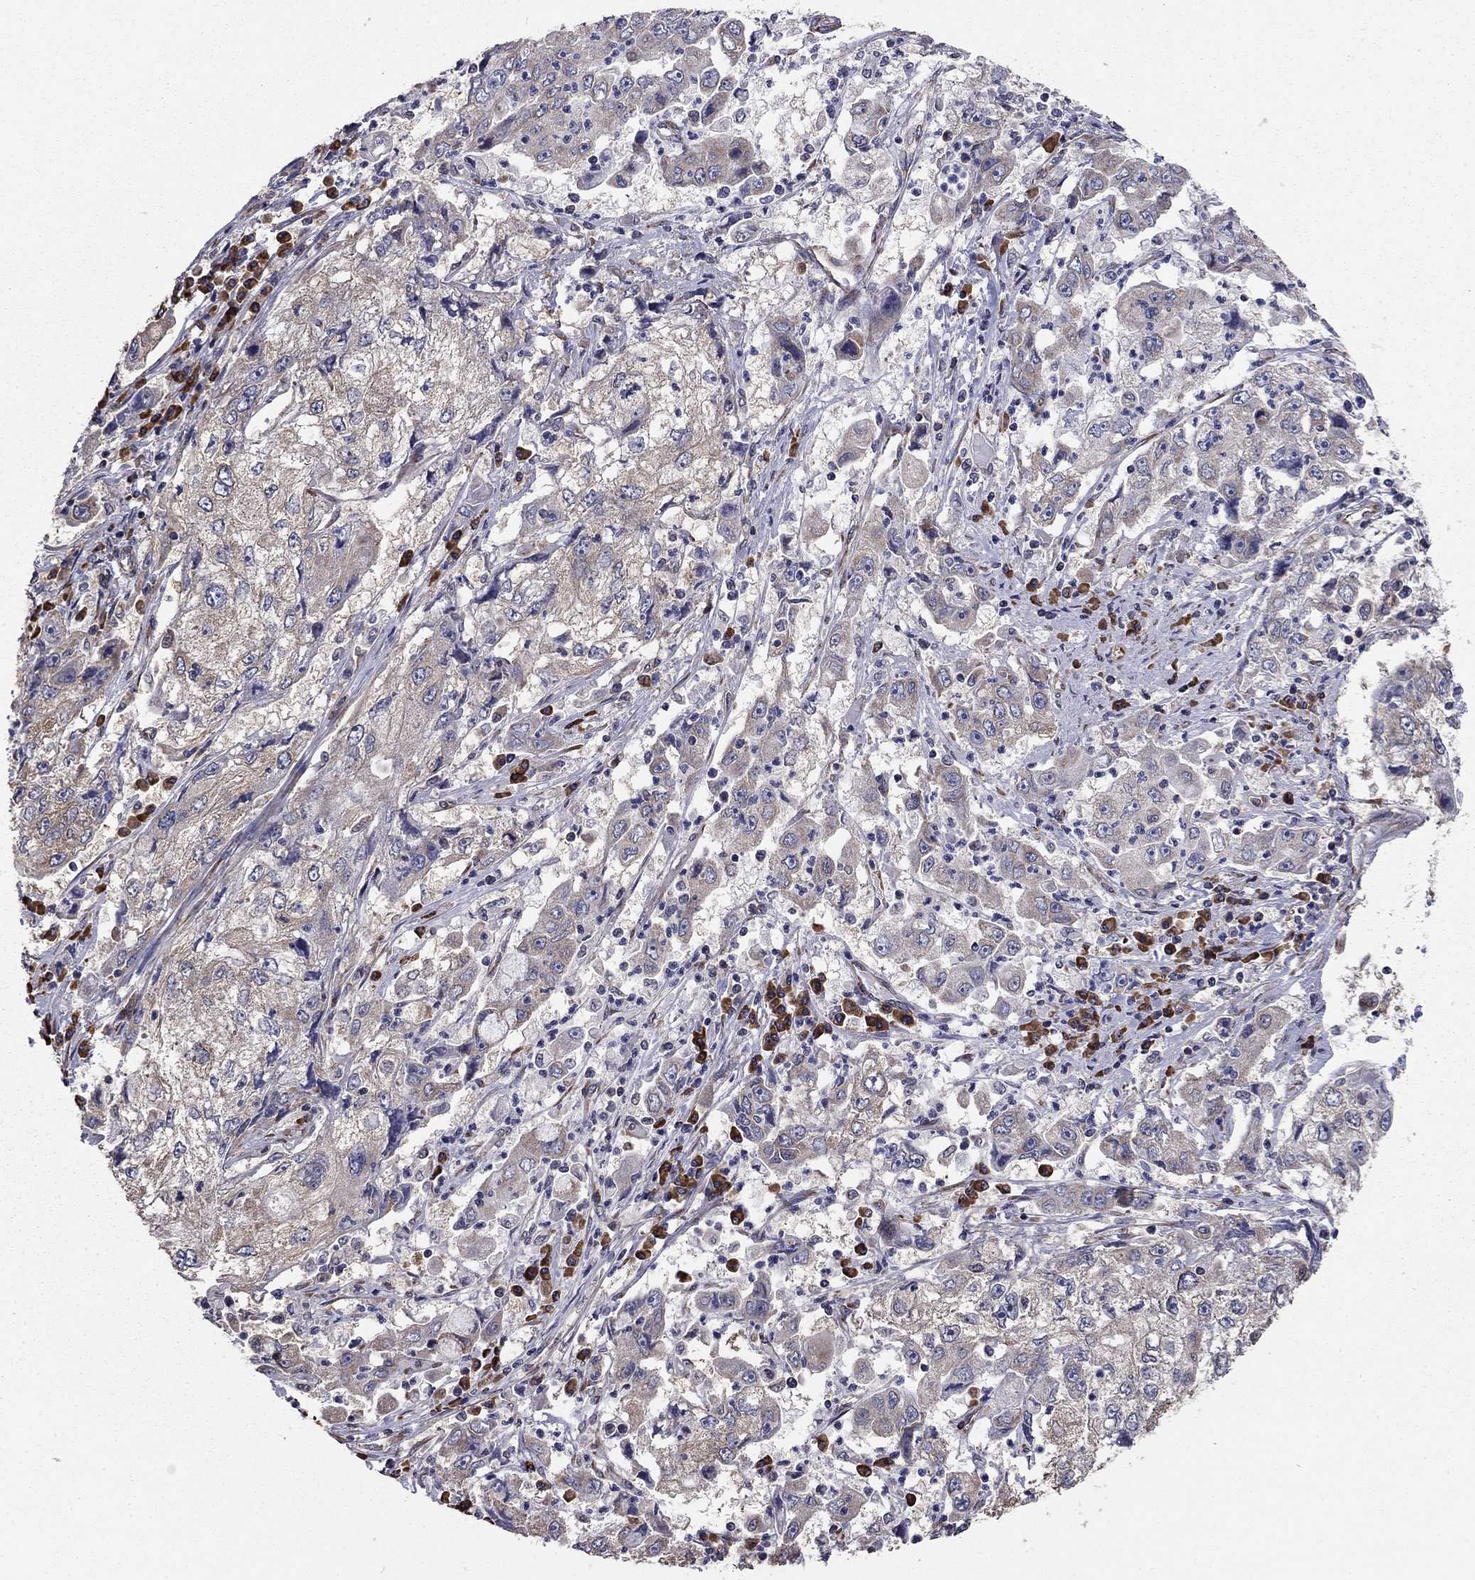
{"staining": {"intensity": "weak", "quantity": "25%-75%", "location": "cytoplasmic/membranous"}, "tissue": "cervical cancer", "cell_type": "Tumor cells", "image_type": "cancer", "snomed": [{"axis": "morphology", "description": "Squamous cell carcinoma, NOS"}, {"axis": "topography", "description": "Cervix"}], "caption": "Cervical cancer stained with immunohistochemistry displays weak cytoplasmic/membranous positivity in approximately 25%-75% of tumor cells.", "gene": "NKIRAS1", "patient": {"sex": "female", "age": 36}}